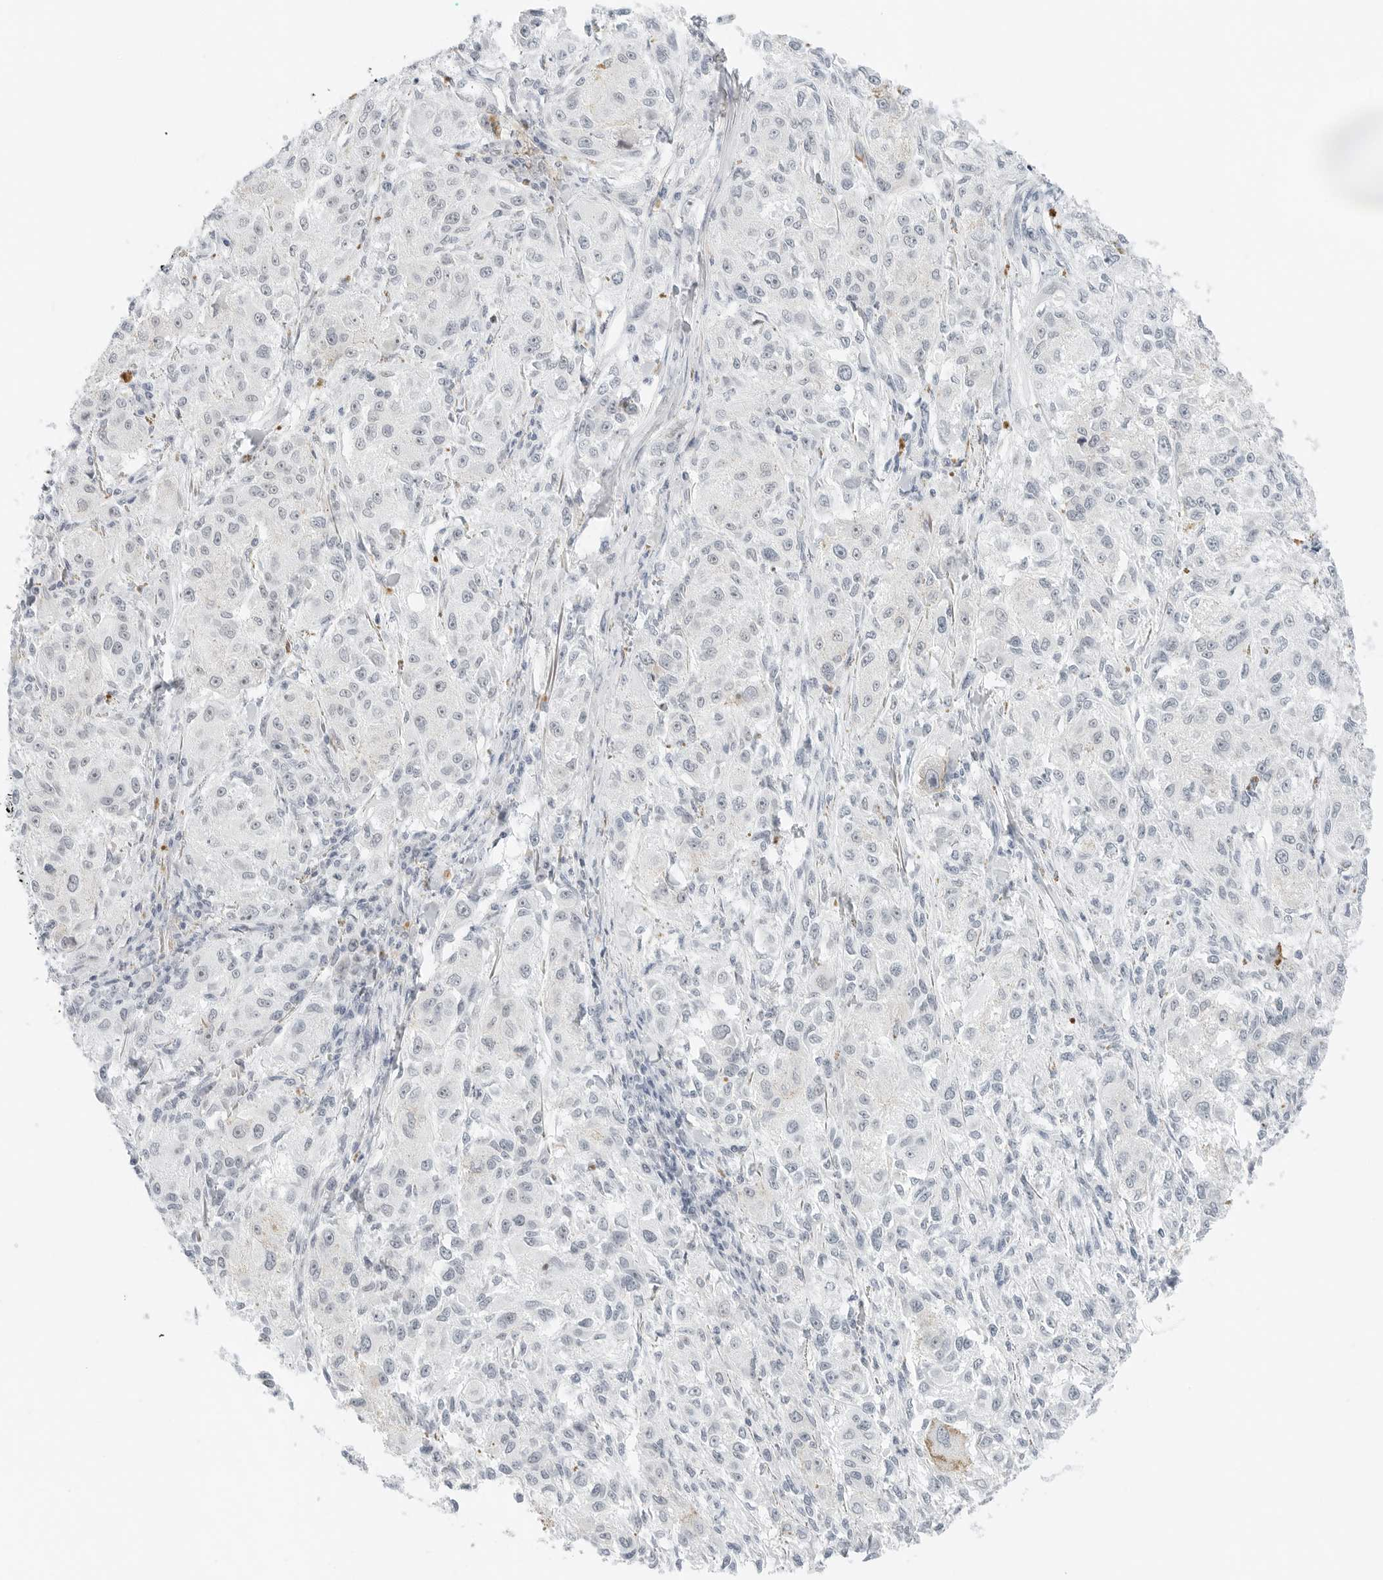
{"staining": {"intensity": "negative", "quantity": "none", "location": "none"}, "tissue": "melanoma", "cell_type": "Tumor cells", "image_type": "cancer", "snomed": [{"axis": "morphology", "description": "Necrosis, NOS"}, {"axis": "morphology", "description": "Malignant melanoma, NOS"}, {"axis": "topography", "description": "Skin"}], "caption": "Human melanoma stained for a protein using IHC exhibits no expression in tumor cells.", "gene": "CCSAP", "patient": {"sex": "female", "age": 87}}